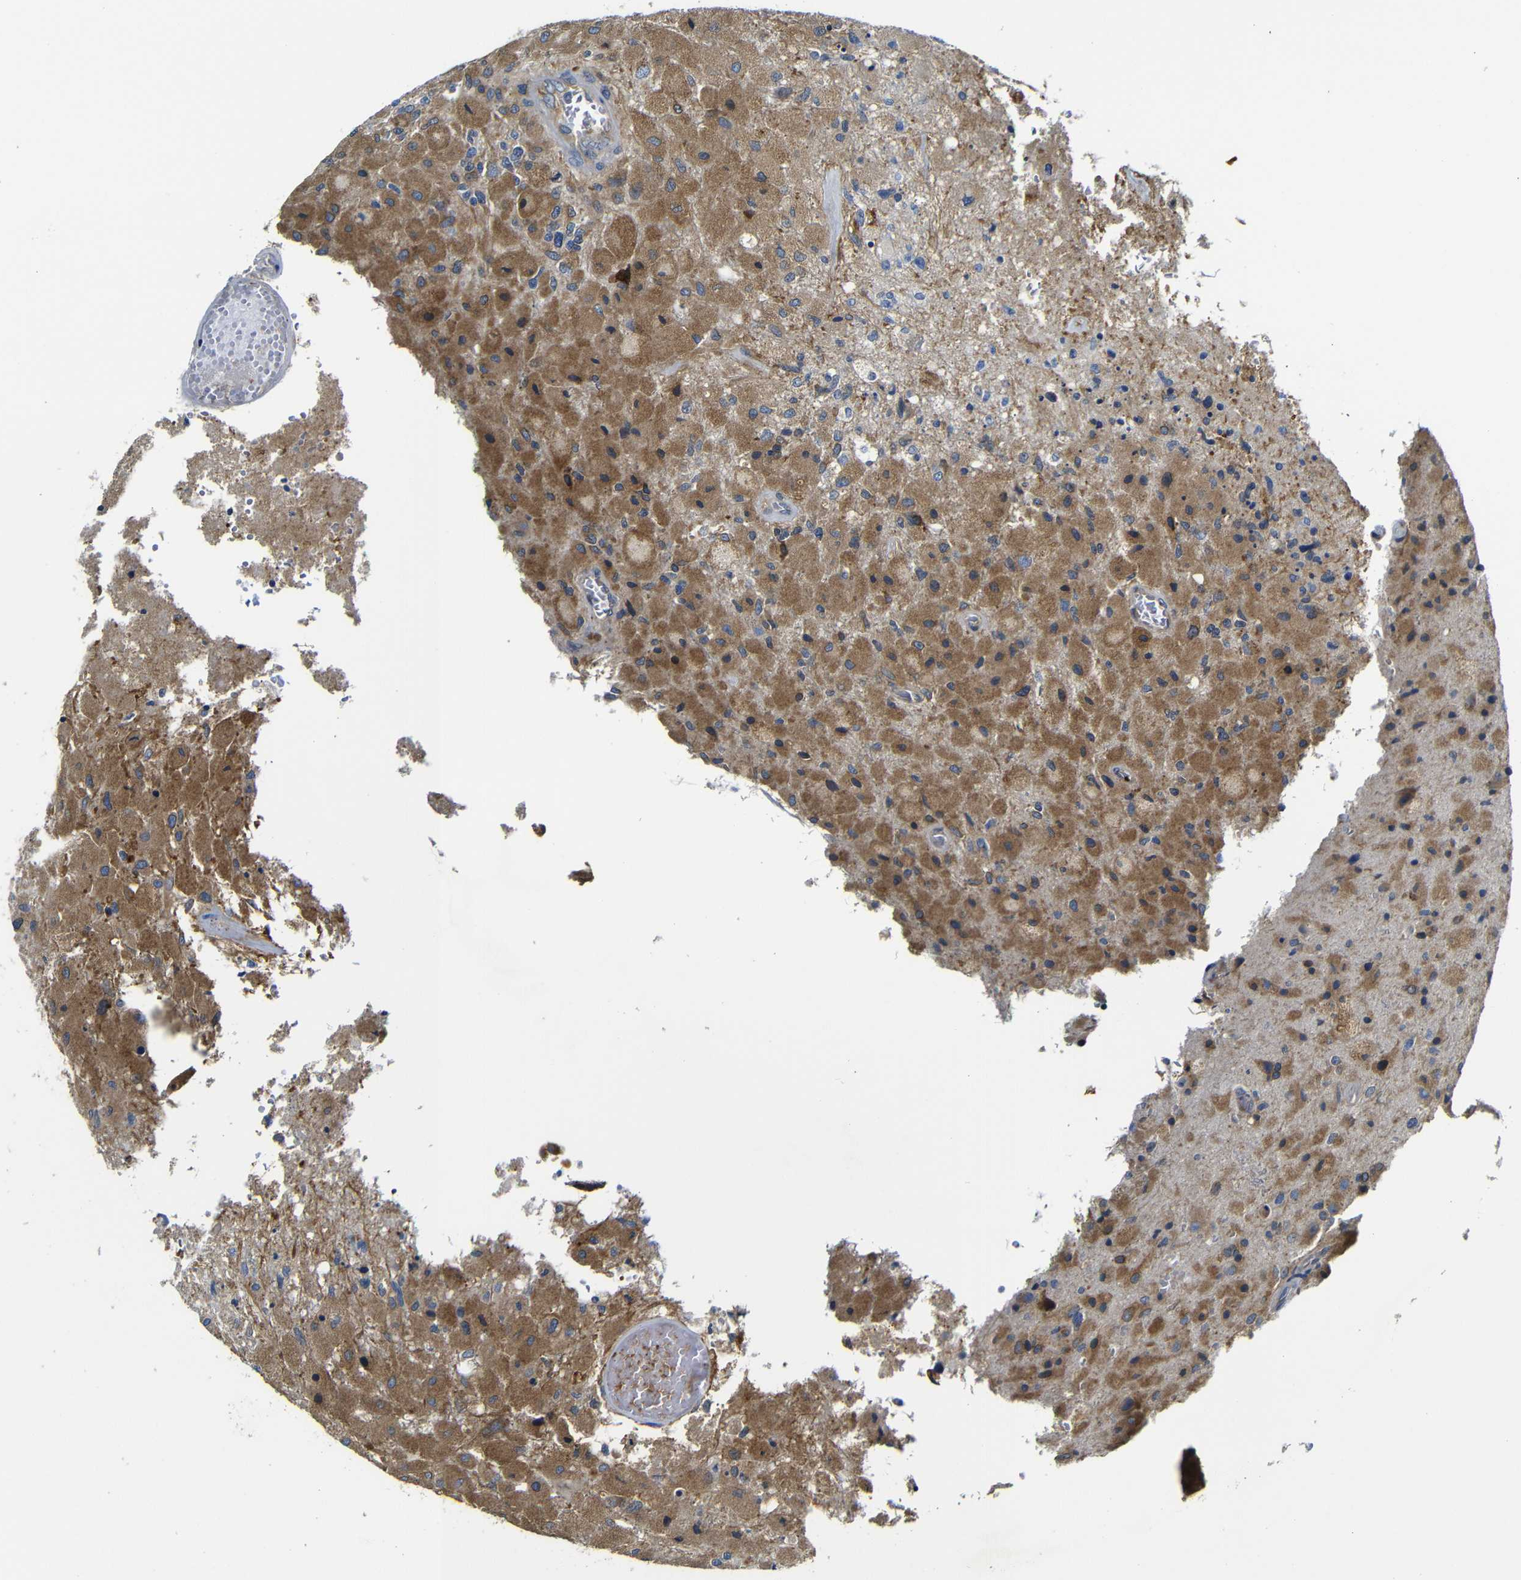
{"staining": {"intensity": "moderate", "quantity": ">75%", "location": "cytoplasmic/membranous"}, "tissue": "glioma", "cell_type": "Tumor cells", "image_type": "cancer", "snomed": [{"axis": "morphology", "description": "Normal tissue, NOS"}, {"axis": "morphology", "description": "Glioma, malignant, High grade"}, {"axis": "topography", "description": "Cerebral cortex"}], "caption": "Protein expression analysis of glioma demonstrates moderate cytoplasmic/membranous expression in approximately >75% of tumor cells. (DAB = brown stain, brightfield microscopy at high magnification).", "gene": "CLCC1", "patient": {"sex": "male", "age": 77}}